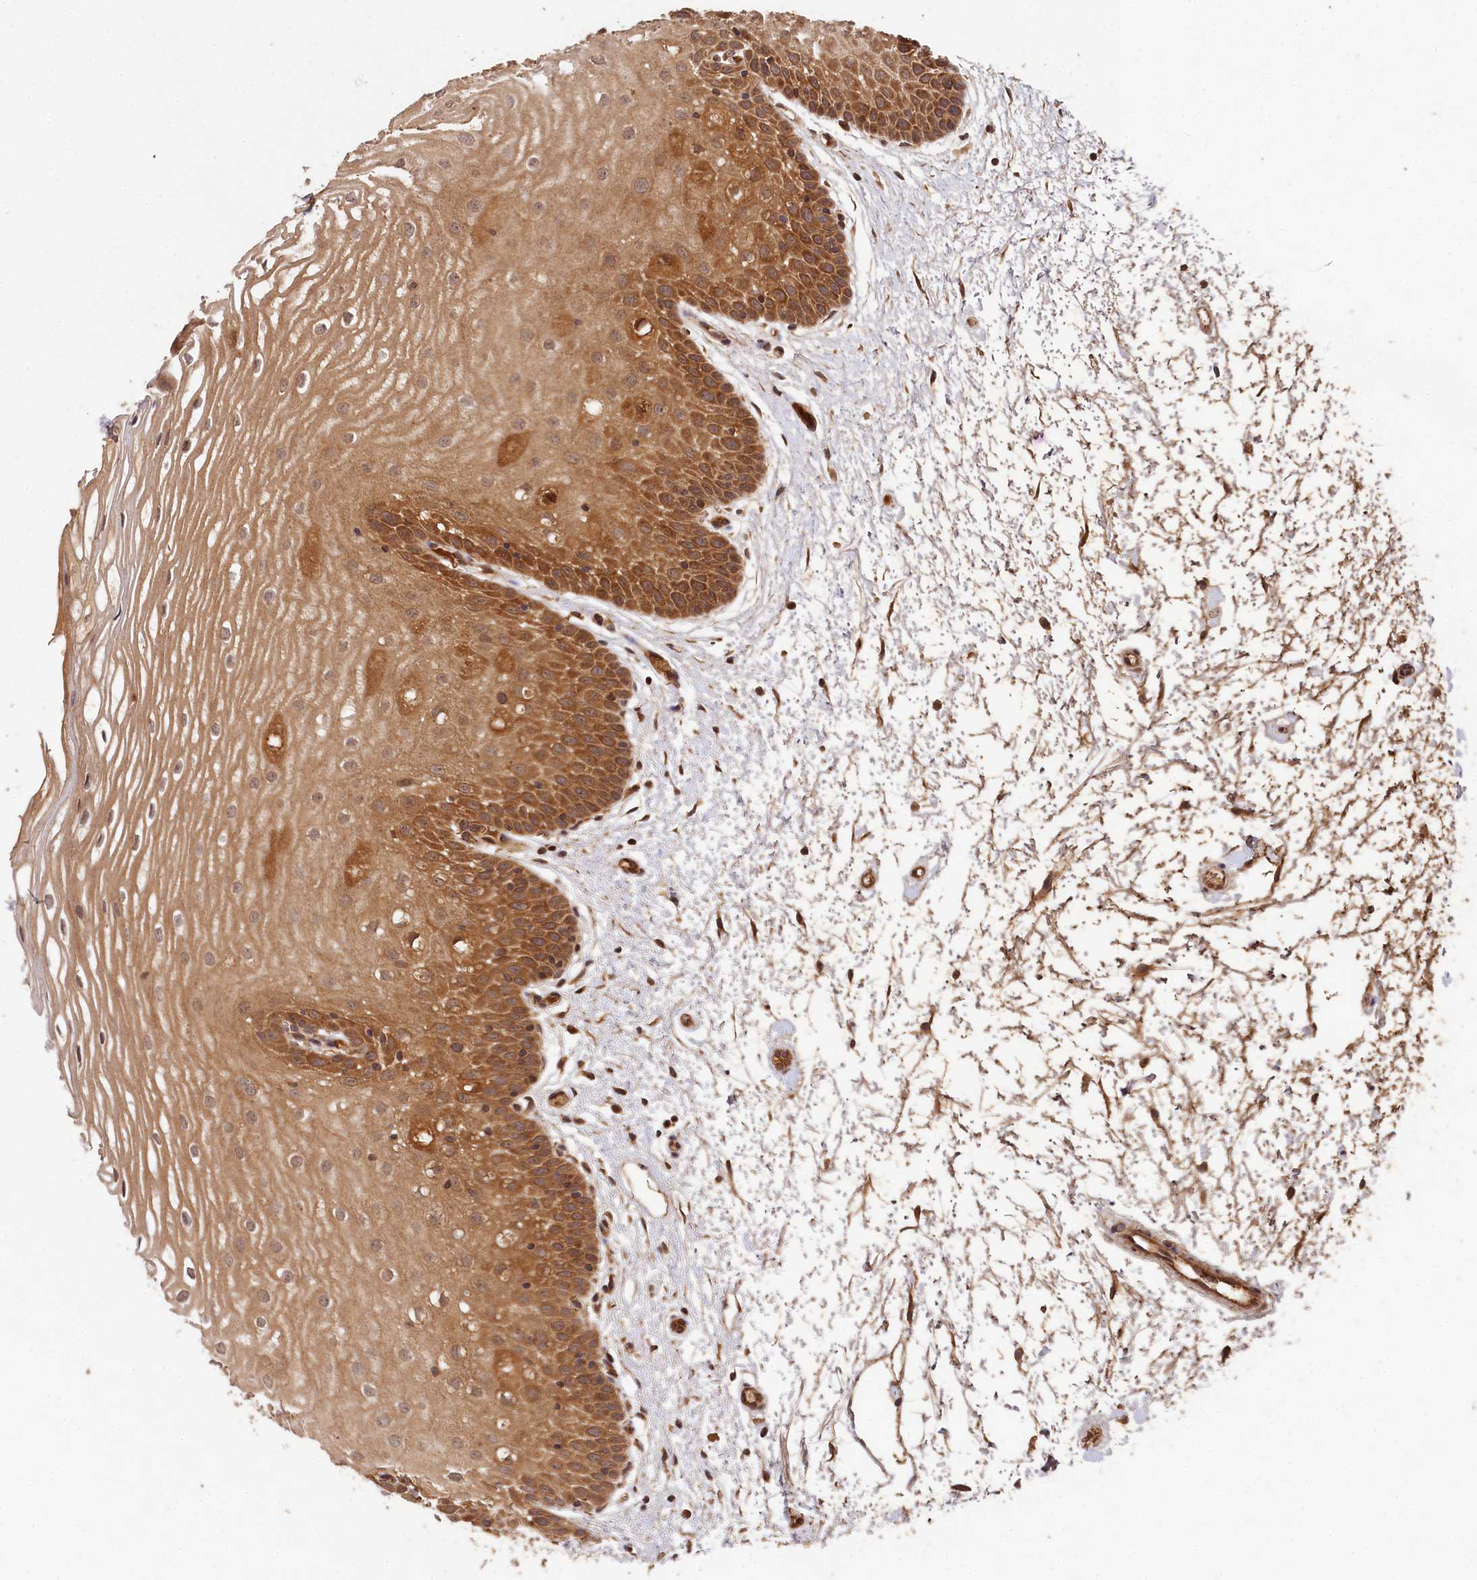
{"staining": {"intensity": "moderate", "quantity": ">75%", "location": "cytoplasmic/membranous,nuclear"}, "tissue": "oral mucosa", "cell_type": "Squamous epithelial cells", "image_type": "normal", "snomed": [{"axis": "morphology", "description": "Normal tissue, NOS"}, {"axis": "topography", "description": "Oral tissue"}, {"axis": "topography", "description": "Tounge, NOS"}], "caption": "An image showing moderate cytoplasmic/membranous,nuclear staining in about >75% of squamous epithelial cells in benign oral mucosa, as visualized by brown immunohistochemical staining.", "gene": "MCF2L2", "patient": {"sex": "female", "age": 73}}